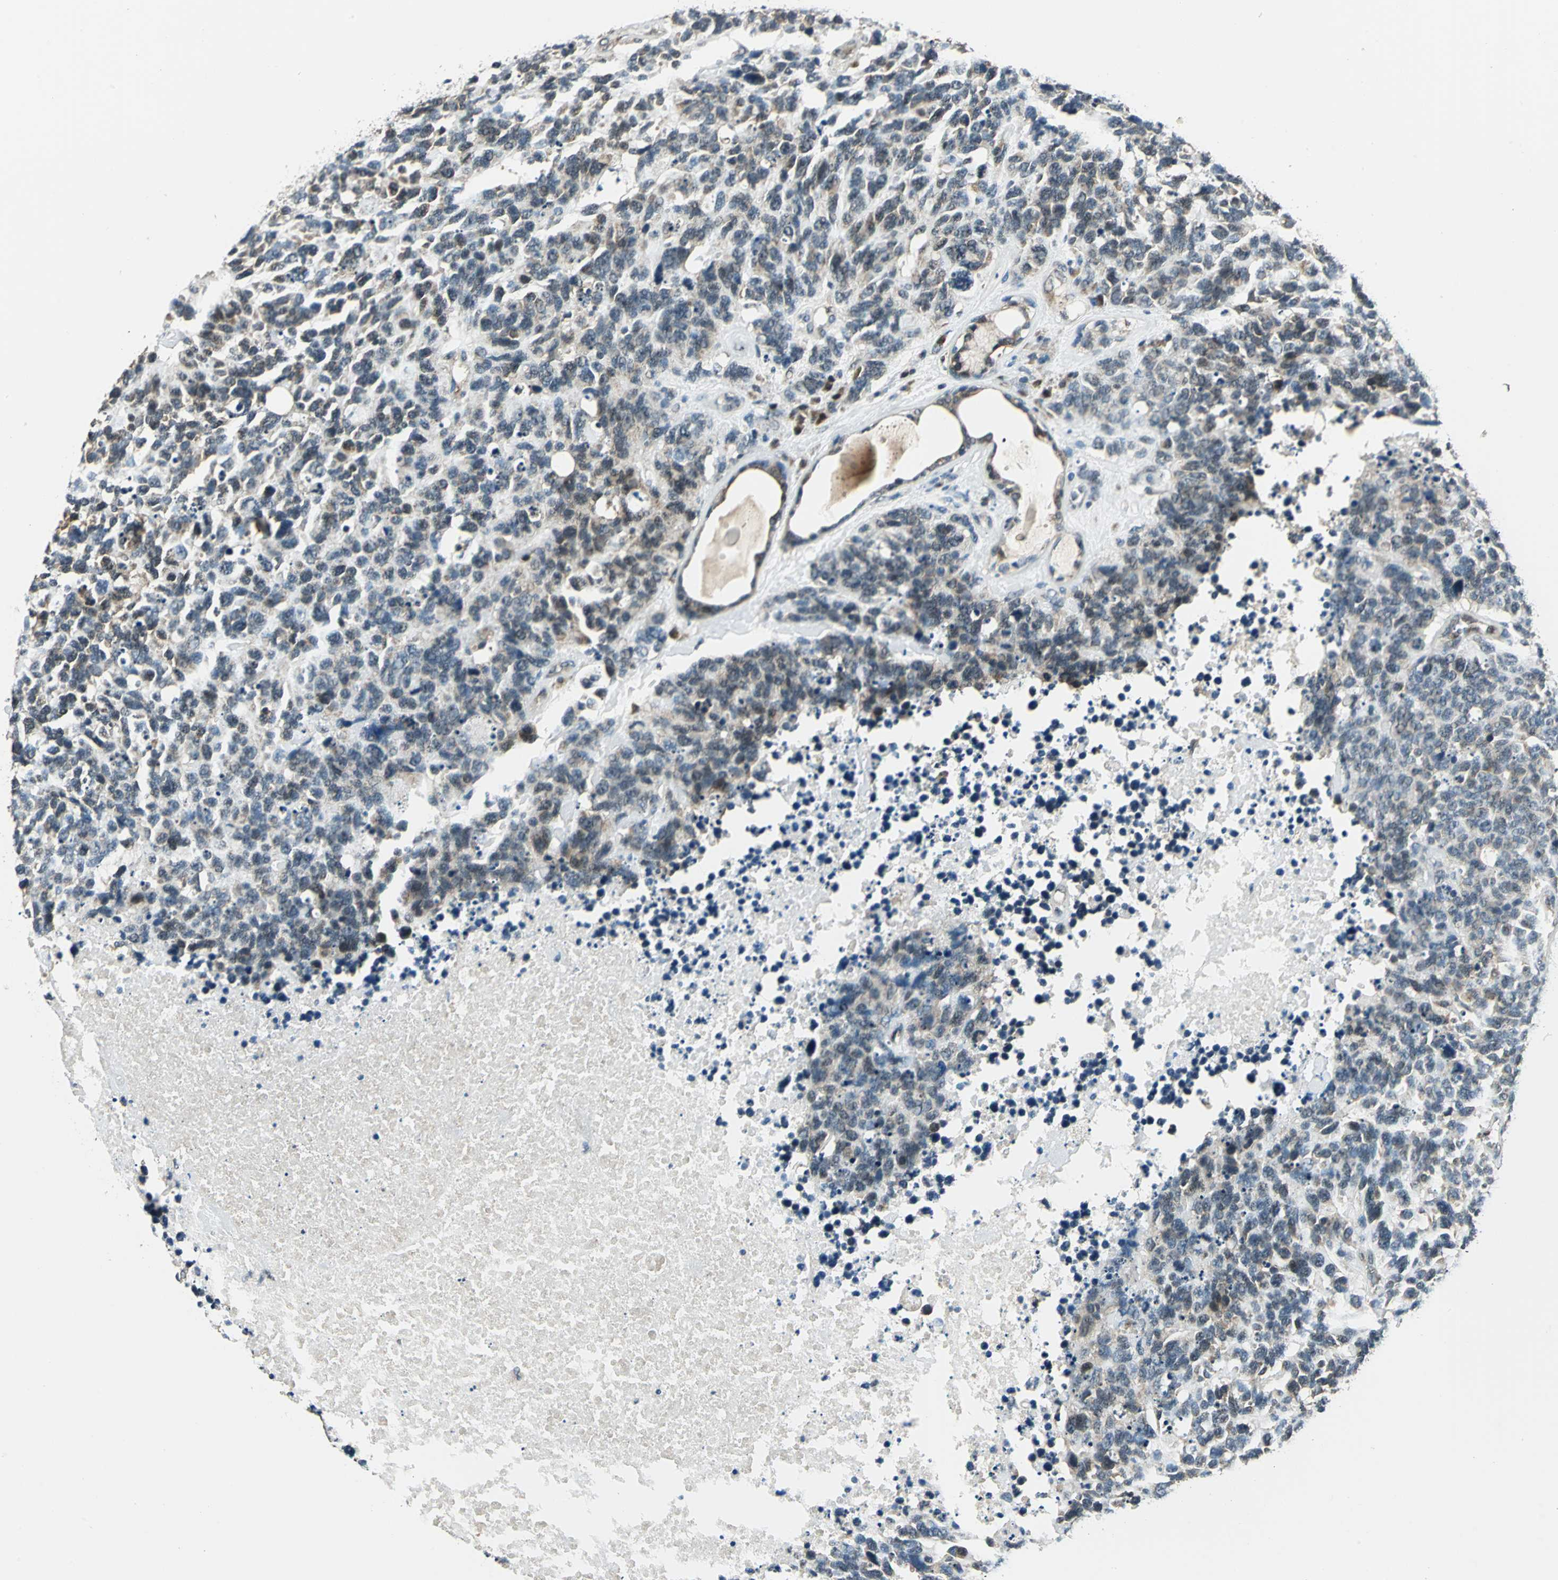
{"staining": {"intensity": "weak", "quantity": ">75%", "location": "cytoplasmic/membranous"}, "tissue": "lung cancer", "cell_type": "Tumor cells", "image_type": "cancer", "snomed": [{"axis": "morphology", "description": "Neoplasm, malignant, NOS"}, {"axis": "topography", "description": "Lung"}], "caption": "Immunohistochemical staining of lung malignant neoplasm displays low levels of weak cytoplasmic/membranous protein positivity in about >75% of tumor cells. The protein is stained brown, and the nuclei are stained in blue (DAB (3,3'-diaminobenzidine) IHC with brightfield microscopy, high magnification).", "gene": "NUDT2", "patient": {"sex": "female", "age": 58}}